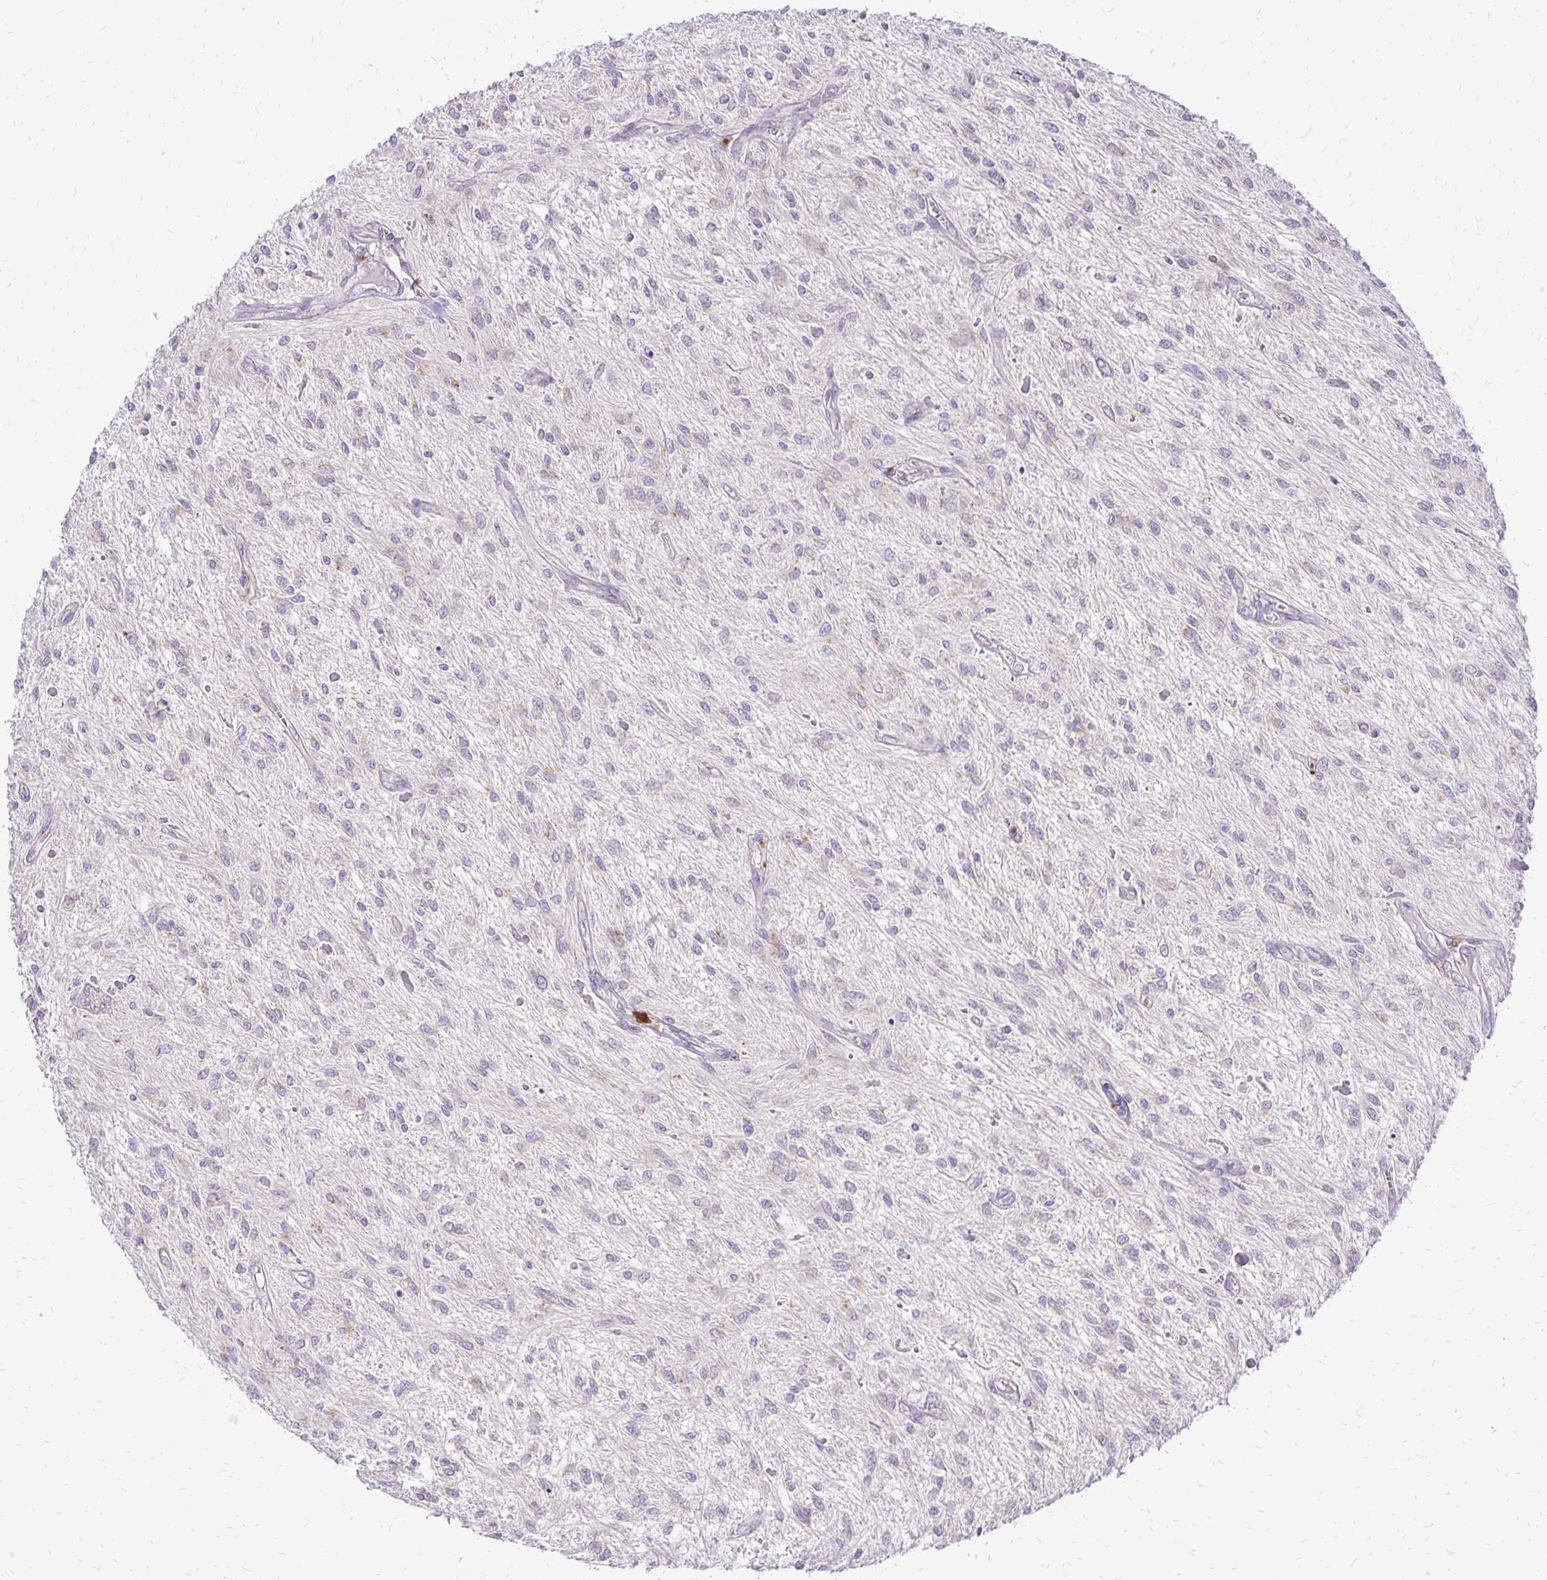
{"staining": {"intensity": "negative", "quantity": "none", "location": "none"}, "tissue": "glioma", "cell_type": "Tumor cells", "image_type": "cancer", "snomed": [{"axis": "morphology", "description": "Glioma, malignant, Low grade"}, {"axis": "topography", "description": "Cerebellum"}], "caption": "Malignant low-grade glioma stained for a protein using IHC exhibits no staining tumor cells.", "gene": "EIF5A", "patient": {"sex": "female", "age": 14}}